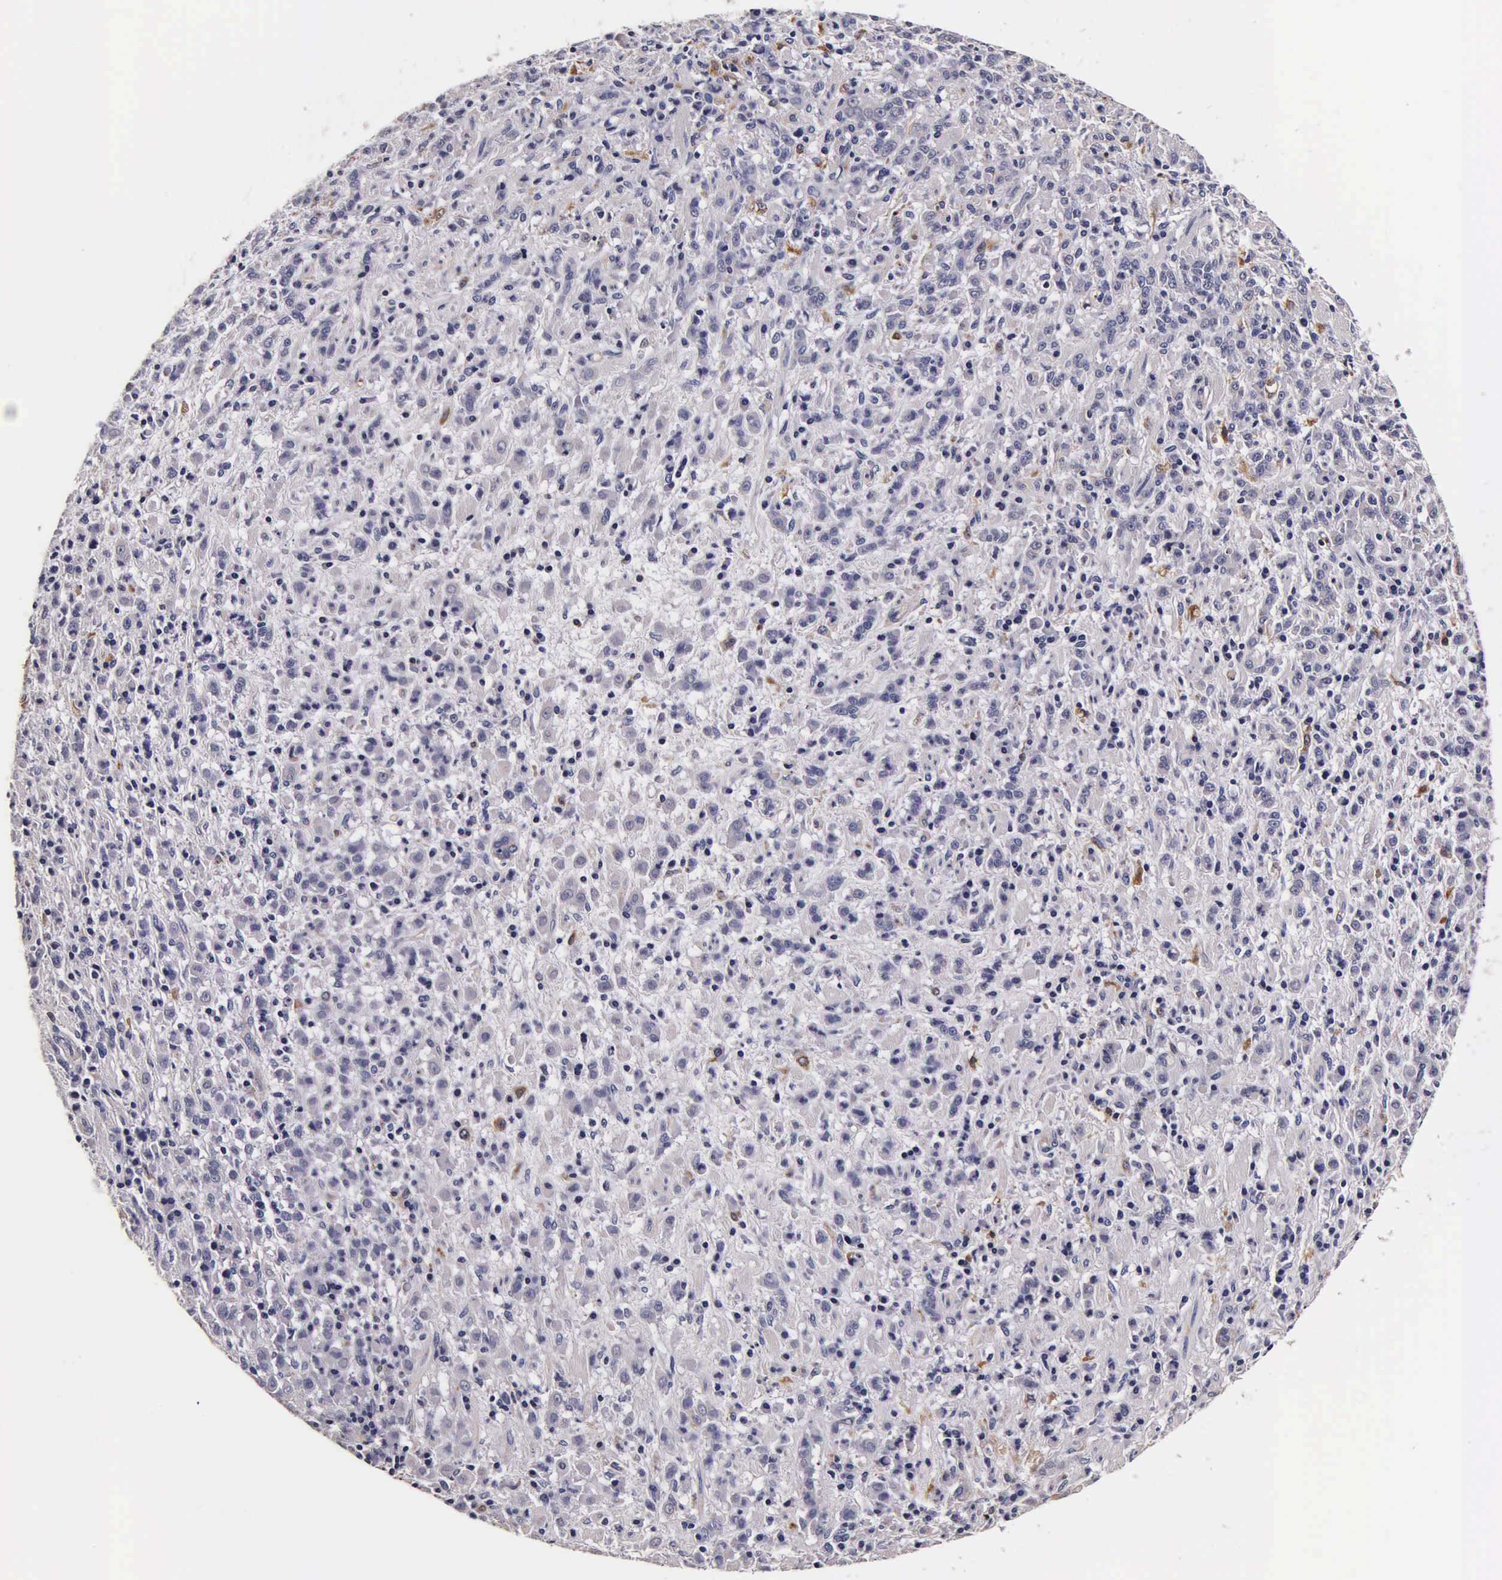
{"staining": {"intensity": "weak", "quantity": "<25%", "location": "cytoplasmic/membranous"}, "tissue": "stomach cancer", "cell_type": "Tumor cells", "image_type": "cancer", "snomed": [{"axis": "morphology", "description": "Adenocarcinoma, NOS"}, {"axis": "topography", "description": "Stomach, lower"}], "caption": "This histopathology image is of stomach cancer stained with immunohistochemistry (IHC) to label a protein in brown with the nuclei are counter-stained blue. There is no positivity in tumor cells.", "gene": "CTSB", "patient": {"sex": "male", "age": 88}}